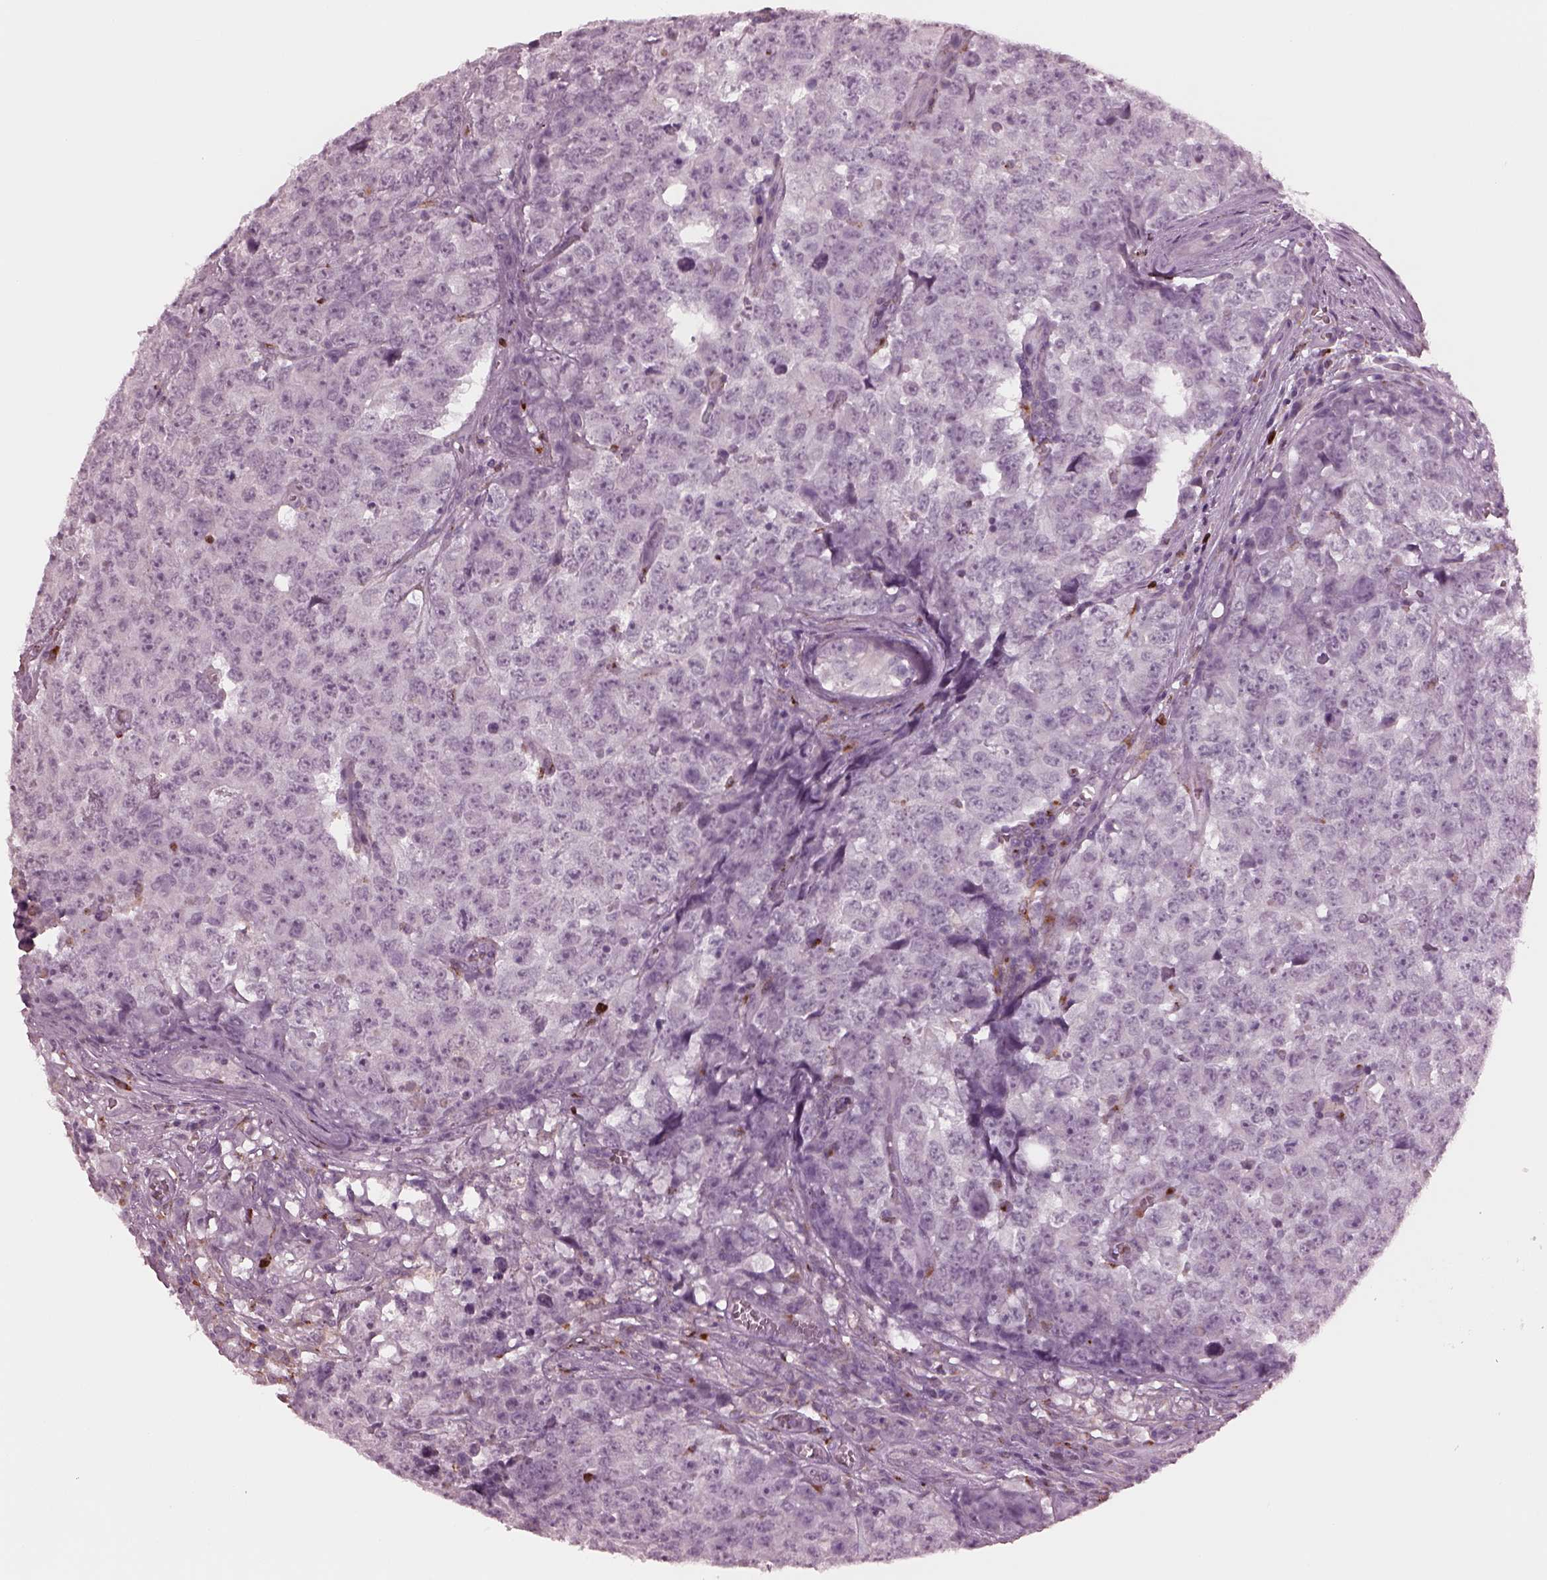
{"staining": {"intensity": "negative", "quantity": "none", "location": "none"}, "tissue": "testis cancer", "cell_type": "Tumor cells", "image_type": "cancer", "snomed": [{"axis": "morphology", "description": "Carcinoma, Embryonal, NOS"}, {"axis": "topography", "description": "Testis"}], "caption": "This is an immunohistochemistry image of embryonal carcinoma (testis). There is no staining in tumor cells.", "gene": "SLAMF8", "patient": {"sex": "male", "age": 23}}